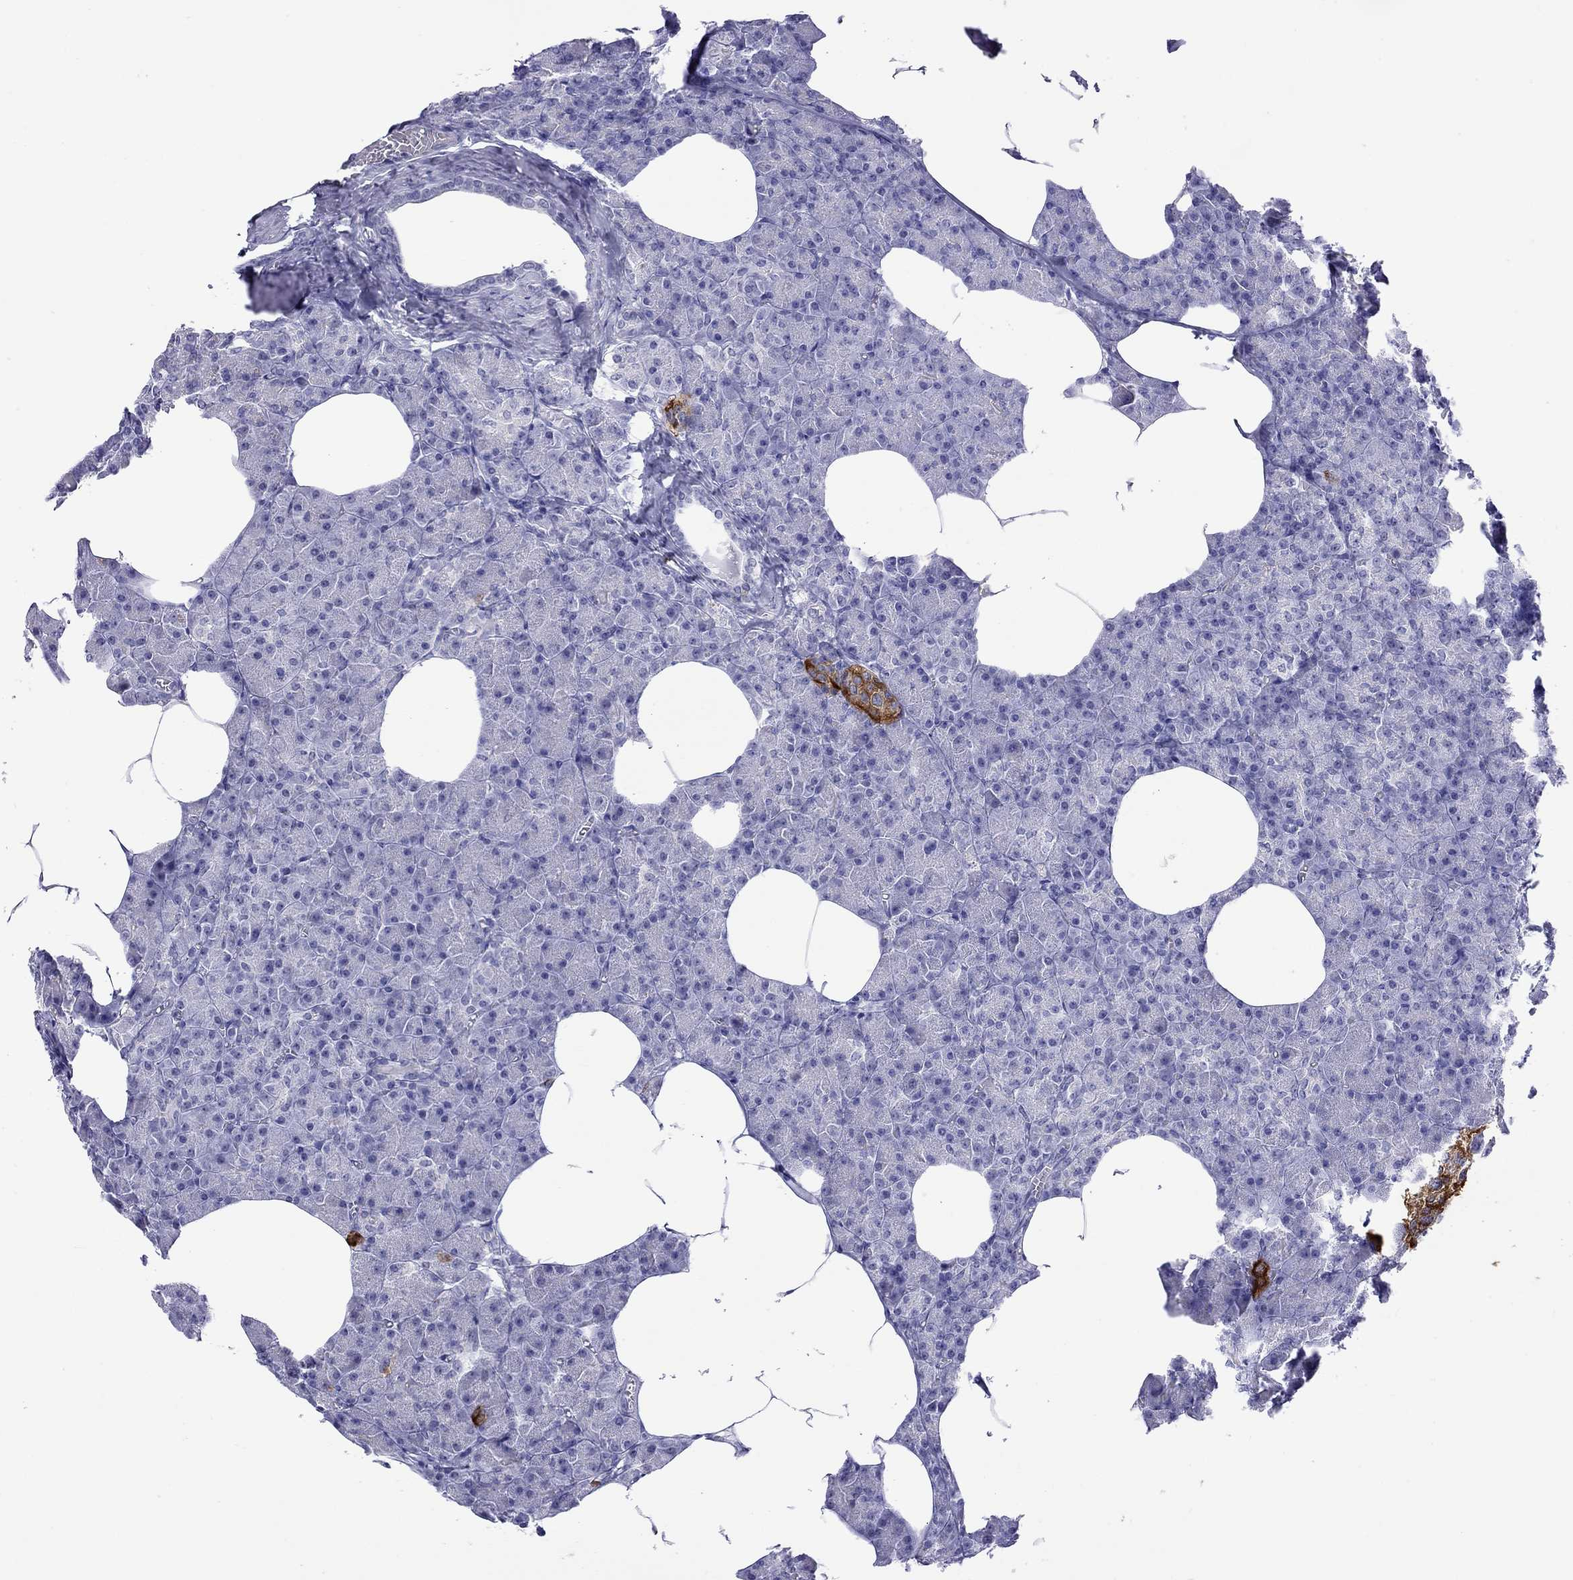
{"staining": {"intensity": "negative", "quantity": "none", "location": "none"}, "tissue": "pancreas", "cell_type": "Exocrine glandular cells", "image_type": "normal", "snomed": [{"axis": "morphology", "description": "Normal tissue, NOS"}, {"axis": "topography", "description": "Pancreas"}], "caption": "This is an immunohistochemistry (IHC) micrograph of normal pancreas. There is no positivity in exocrine glandular cells.", "gene": "SLC30A8", "patient": {"sex": "female", "age": 45}}